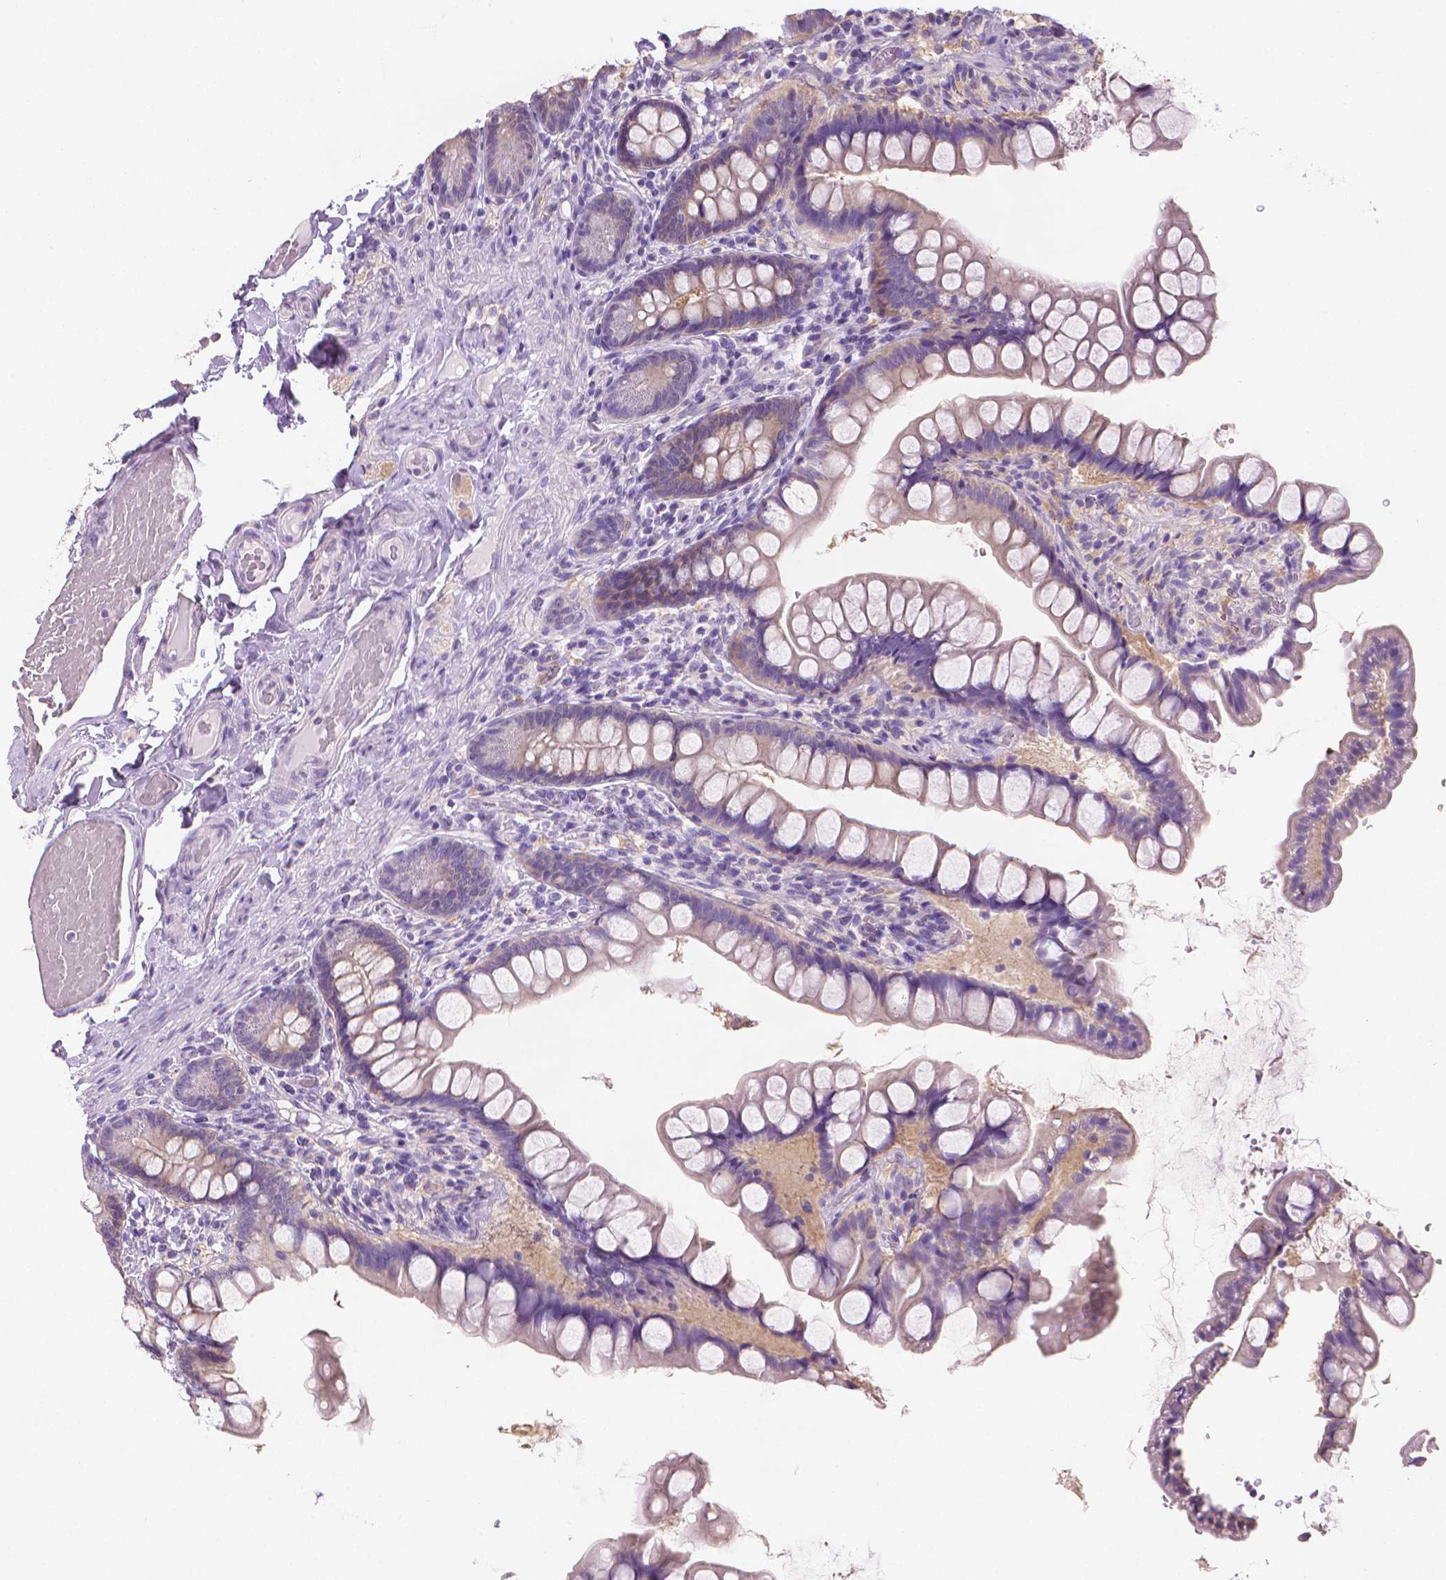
{"staining": {"intensity": "negative", "quantity": "none", "location": "none"}, "tissue": "small intestine", "cell_type": "Glandular cells", "image_type": "normal", "snomed": [{"axis": "morphology", "description": "Normal tissue, NOS"}, {"axis": "topography", "description": "Small intestine"}], "caption": "Immunohistochemistry (IHC) histopathology image of normal small intestine: small intestine stained with DAB (3,3'-diaminobenzidine) demonstrates no significant protein expression in glandular cells. Nuclei are stained in blue.", "gene": "FASN", "patient": {"sex": "male", "age": 70}}